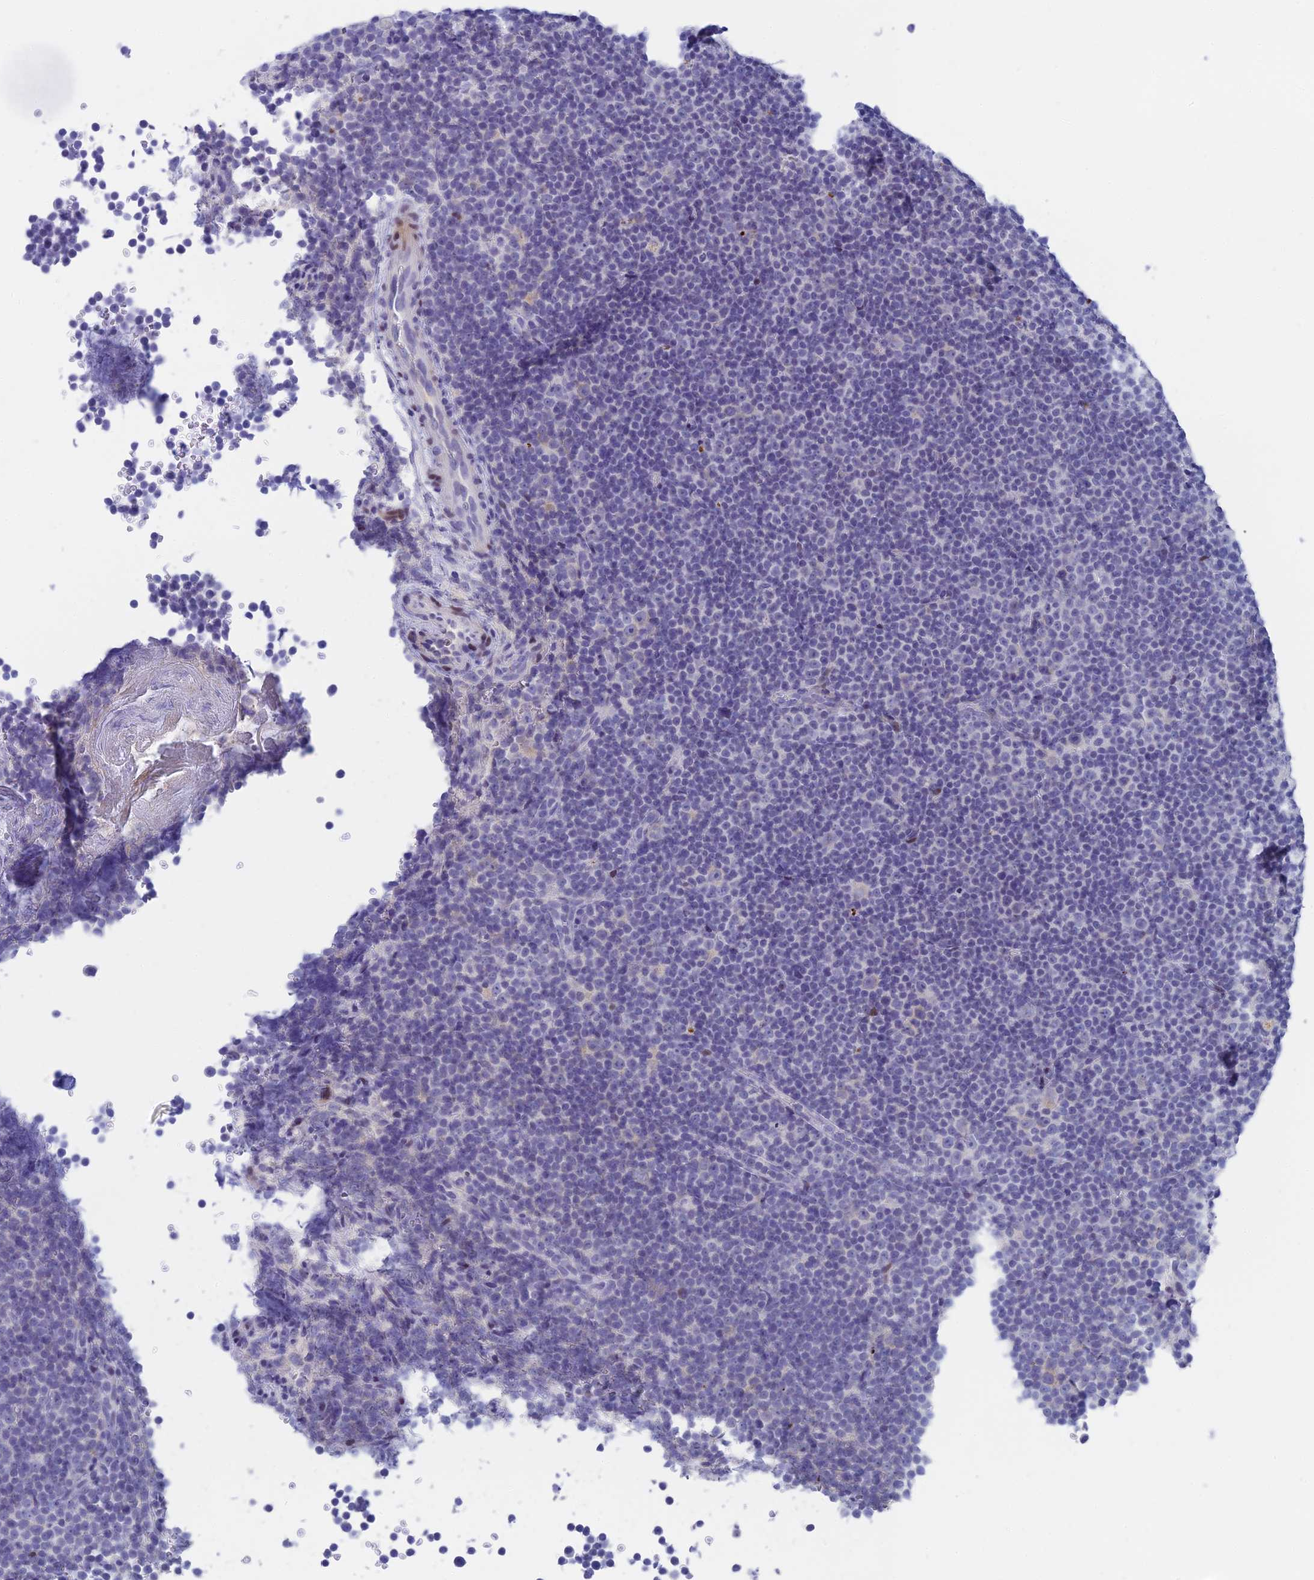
{"staining": {"intensity": "negative", "quantity": "none", "location": "none"}, "tissue": "lymphoma", "cell_type": "Tumor cells", "image_type": "cancer", "snomed": [{"axis": "morphology", "description": "Malignant lymphoma, non-Hodgkin's type, Low grade"}, {"axis": "topography", "description": "Lymph node"}], "caption": "IHC micrograph of neoplastic tissue: lymphoma stained with DAB (3,3'-diaminobenzidine) shows no significant protein positivity in tumor cells. Brightfield microscopy of immunohistochemistry stained with DAB (brown) and hematoxylin (blue), captured at high magnification.", "gene": "REXO5", "patient": {"sex": "female", "age": 67}}